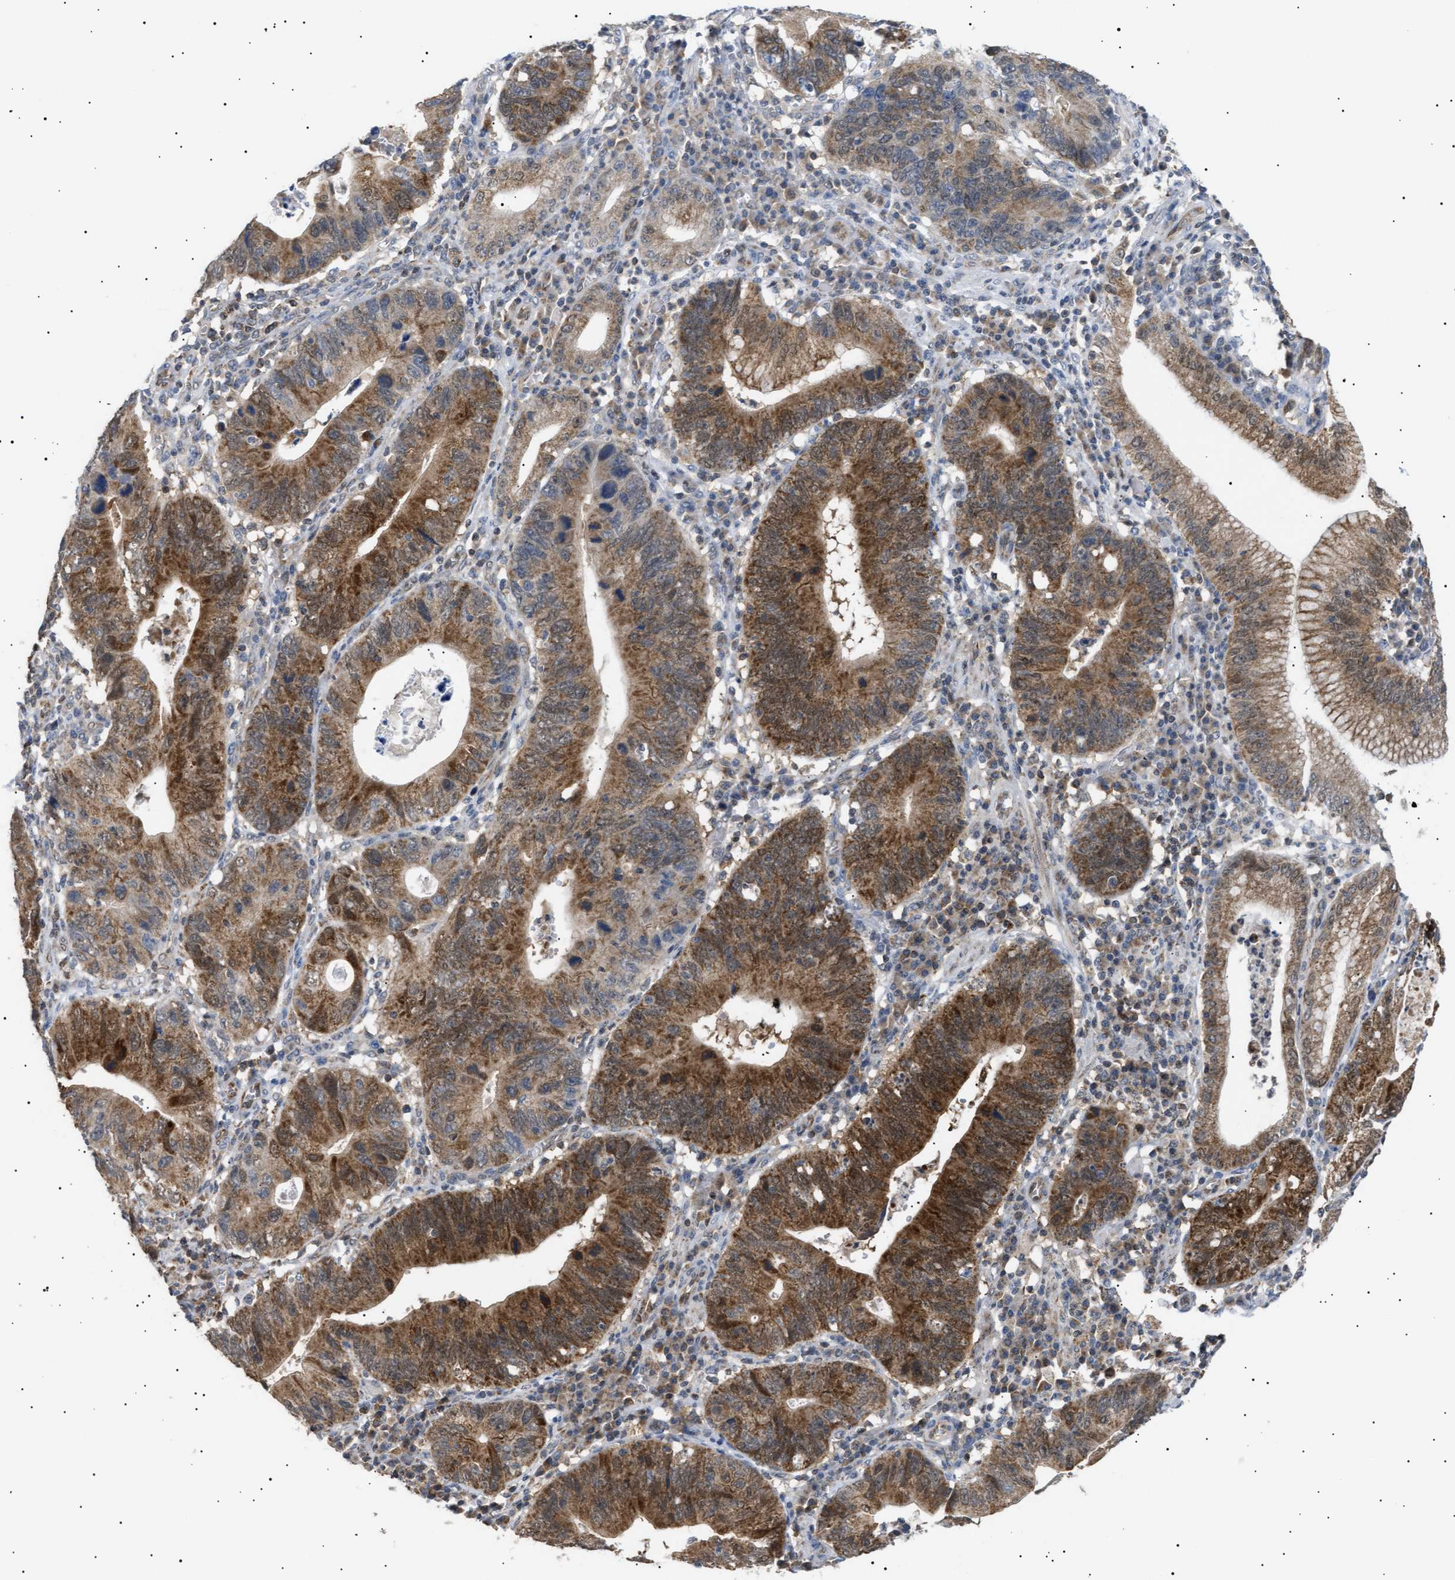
{"staining": {"intensity": "moderate", "quantity": ">75%", "location": "cytoplasmic/membranous"}, "tissue": "stomach cancer", "cell_type": "Tumor cells", "image_type": "cancer", "snomed": [{"axis": "morphology", "description": "Adenocarcinoma, NOS"}, {"axis": "topography", "description": "Stomach"}], "caption": "Immunohistochemistry (IHC) staining of stomach cancer, which shows medium levels of moderate cytoplasmic/membranous positivity in approximately >75% of tumor cells indicating moderate cytoplasmic/membranous protein staining. The staining was performed using DAB (3,3'-diaminobenzidine) (brown) for protein detection and nuclei were counterstained in hematoxylin (blue).", "gene": "SIRT5", "patient": {"sex": "male", "age": 59}}